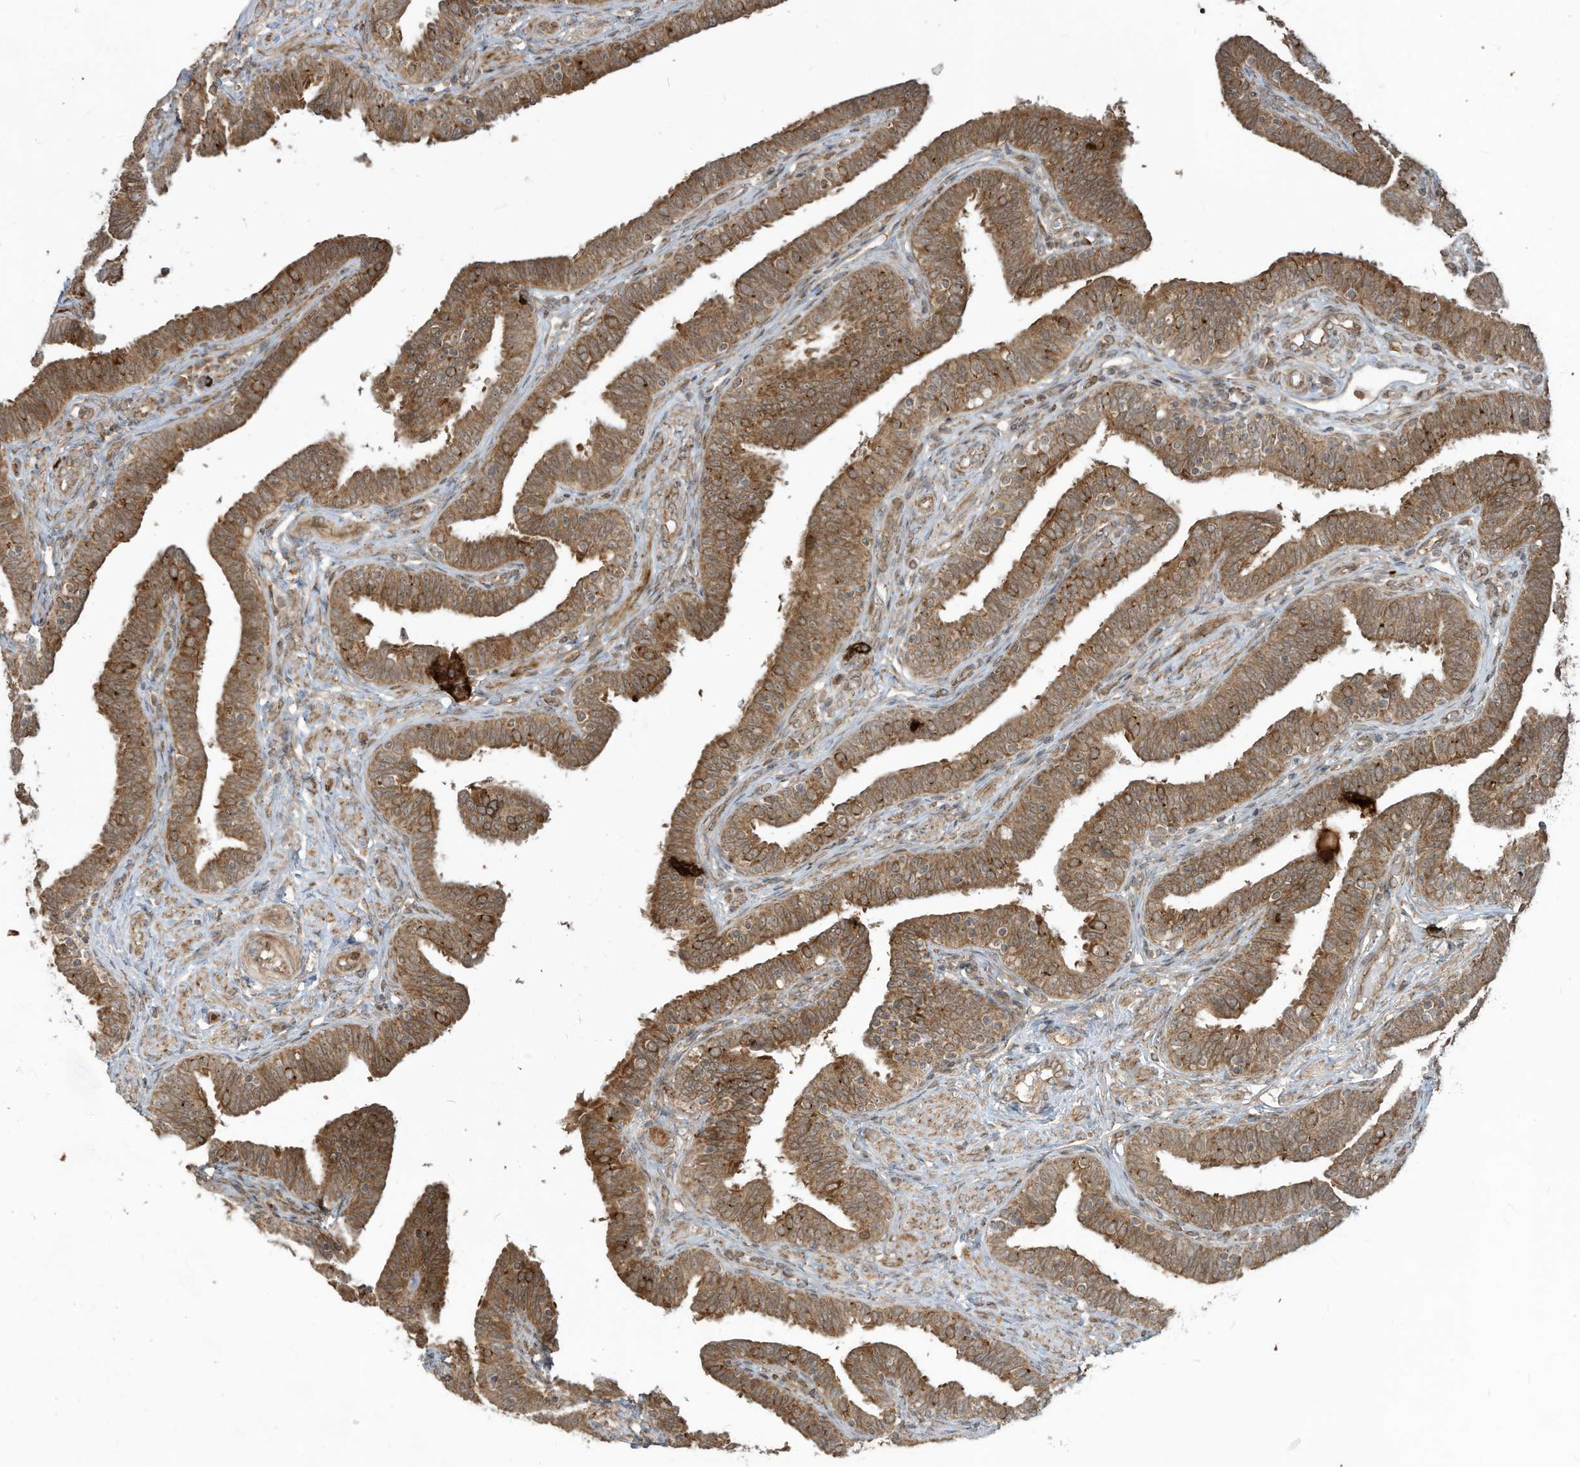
{"staining": {"intensity": "strong", "quantity": ">75%", "location": "cytoplasmic/membranous"}, "tissue": "fallopian tube", "cell_type": "Glandular cells", "image_type": "normal", "snomed": [{"axis": "morphology", "description": "Normal tissue, NOS"}, {"axis": "topography", "description": "Fallopian tube"}], "caption": "Strong cytoplasmic/membranous positivity for a protein is identified in about >75% of glandular cells of normal fallopian tube using immunohistochemistry.", "gene": "TRIM67", "patient": {"sex": "female", "age": 39}}